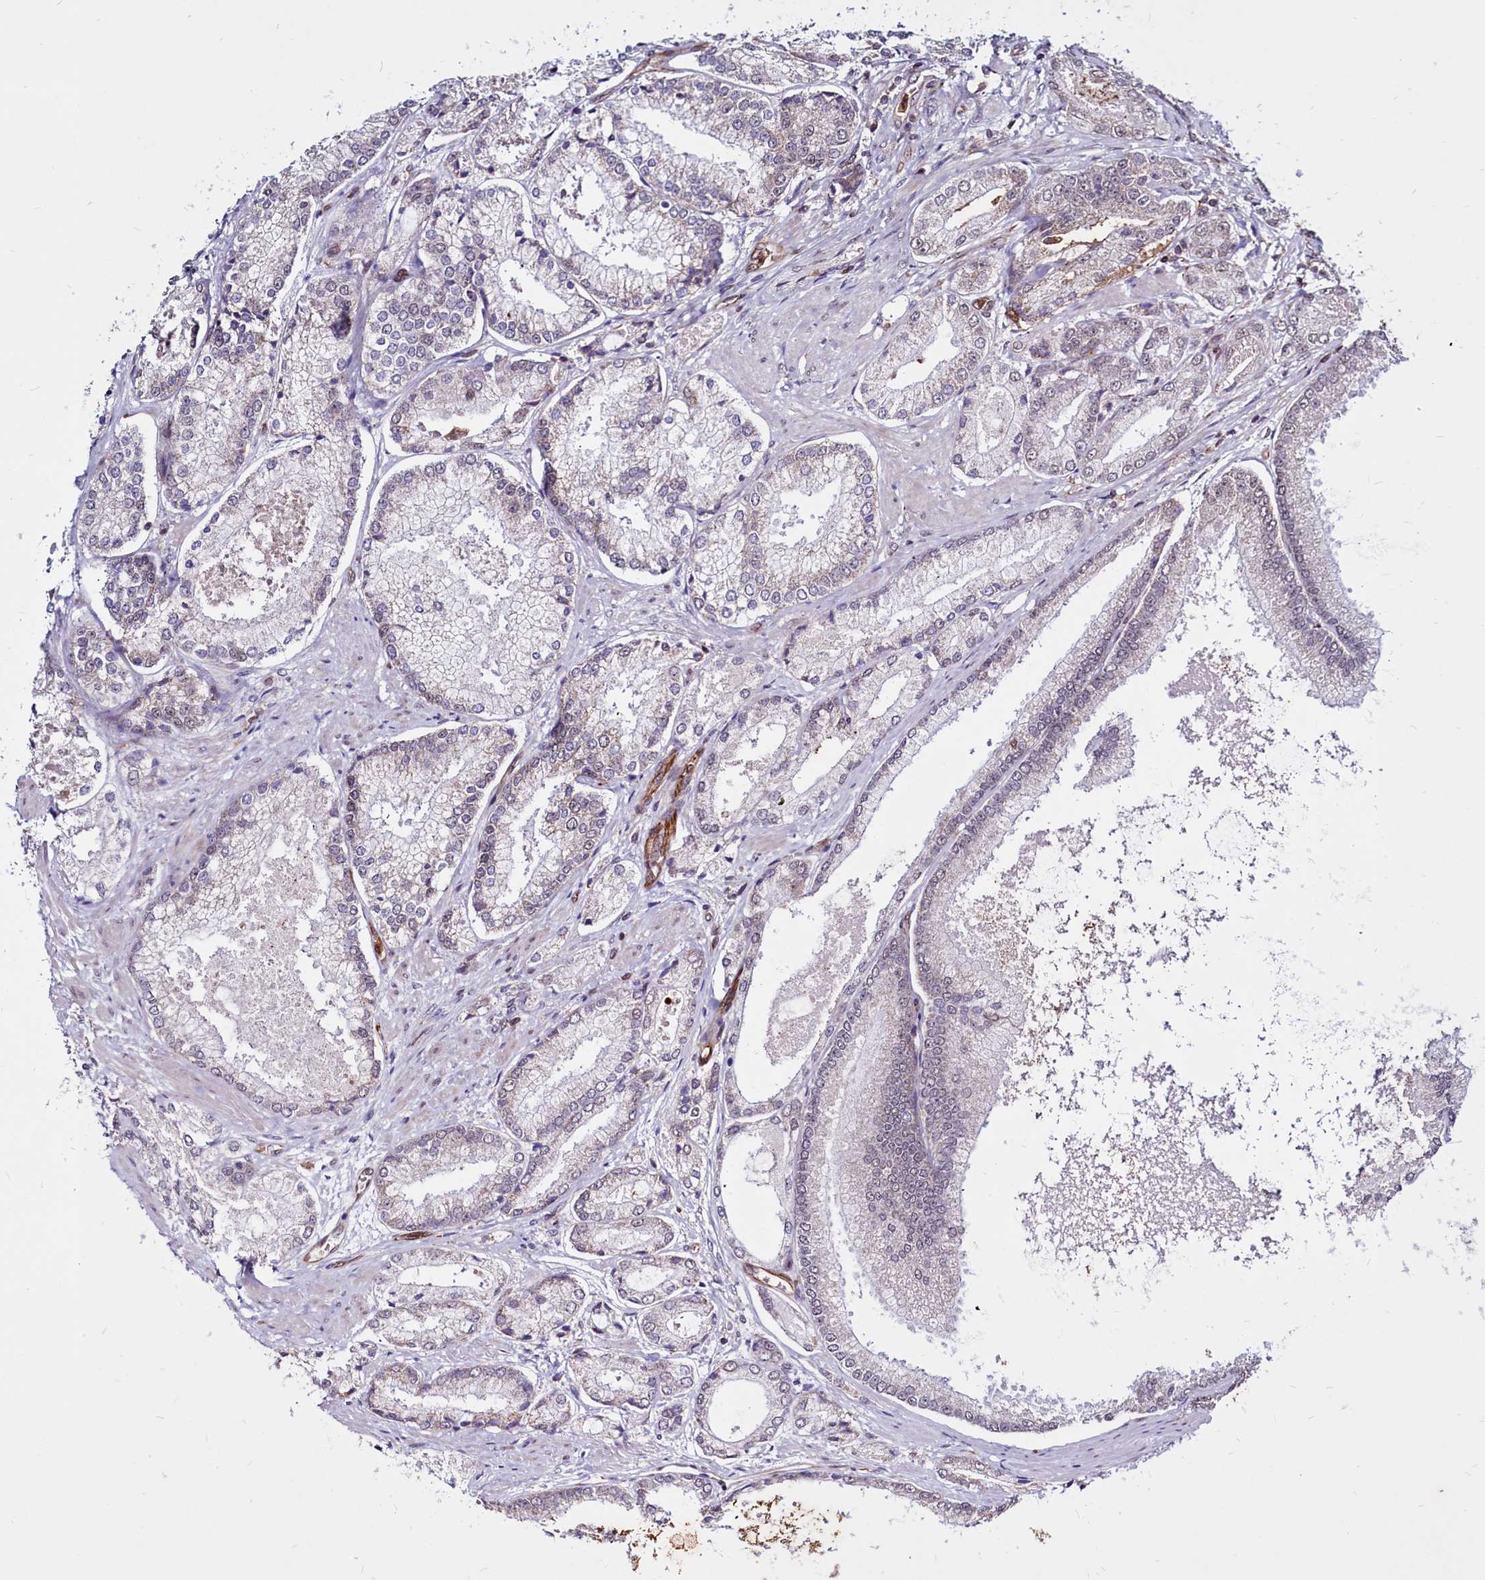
{"staining": {"intensity": "weak", "quantity": "25%-75%", "location": "cytoplasmic/membranous"}, "tissue": "prostate cancer", "cell_type": "Tumor cells", "image_type": "cancer", "snomed": [{"axis": "morphology", "description": "Adenocarcinoma, Low grade"}, {"axis": "topography", "description": "Prostate"}], "caption": "Immunohistochemical staining of human adenocarcinoma (low-grade) (prostate) displays weak cytoplasmic/membranous protein staining in about 25%-75% of tumor cells. (DAB (3,3'-diaminobenzidine) IHC, brown staining for protein, blue staining for nuclei).", "gene": "CLK3", "patient": {"sex": "male", "age": 74}}